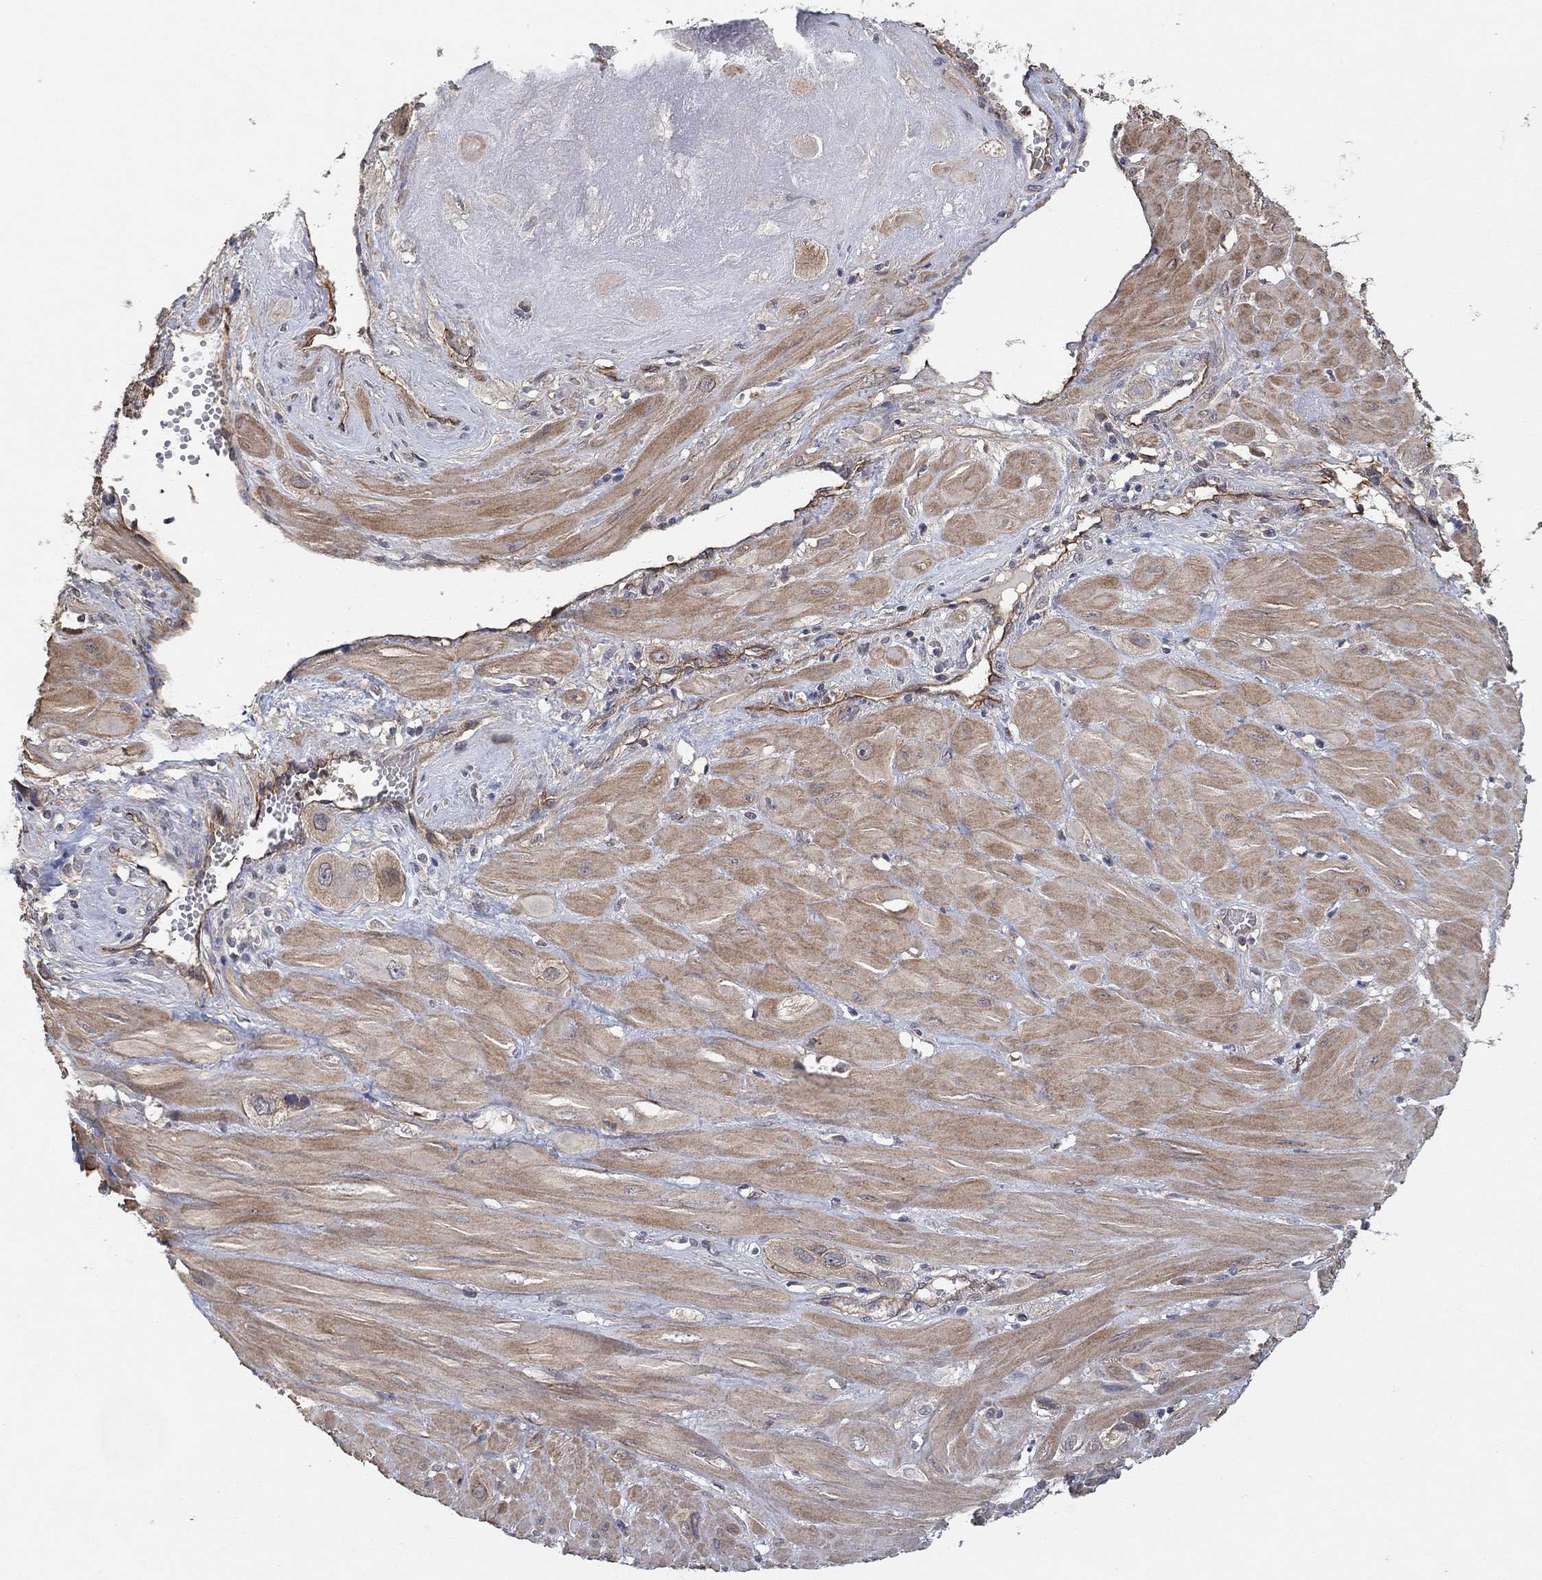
{"staining": {"intensity": "weak", "quantity": "<25%", "location": "cytoplasmic/membranous"}, "tissue": "cervical cancer", "cell_type": "Tumor cells", "image_type": "cancer", "snomed": [{"axis": "morphology", "description": "Squamous cell carcinoma, NOS"}, {"axis": "topography", "description": "Cervix"}], "caption": "Immunohistochemistry (IHC) of cervical squamous cell carcinoma displays no expression in tumor cells.", "gene": "MCUR1", "patient": {"sex": "female", "age": 34}}